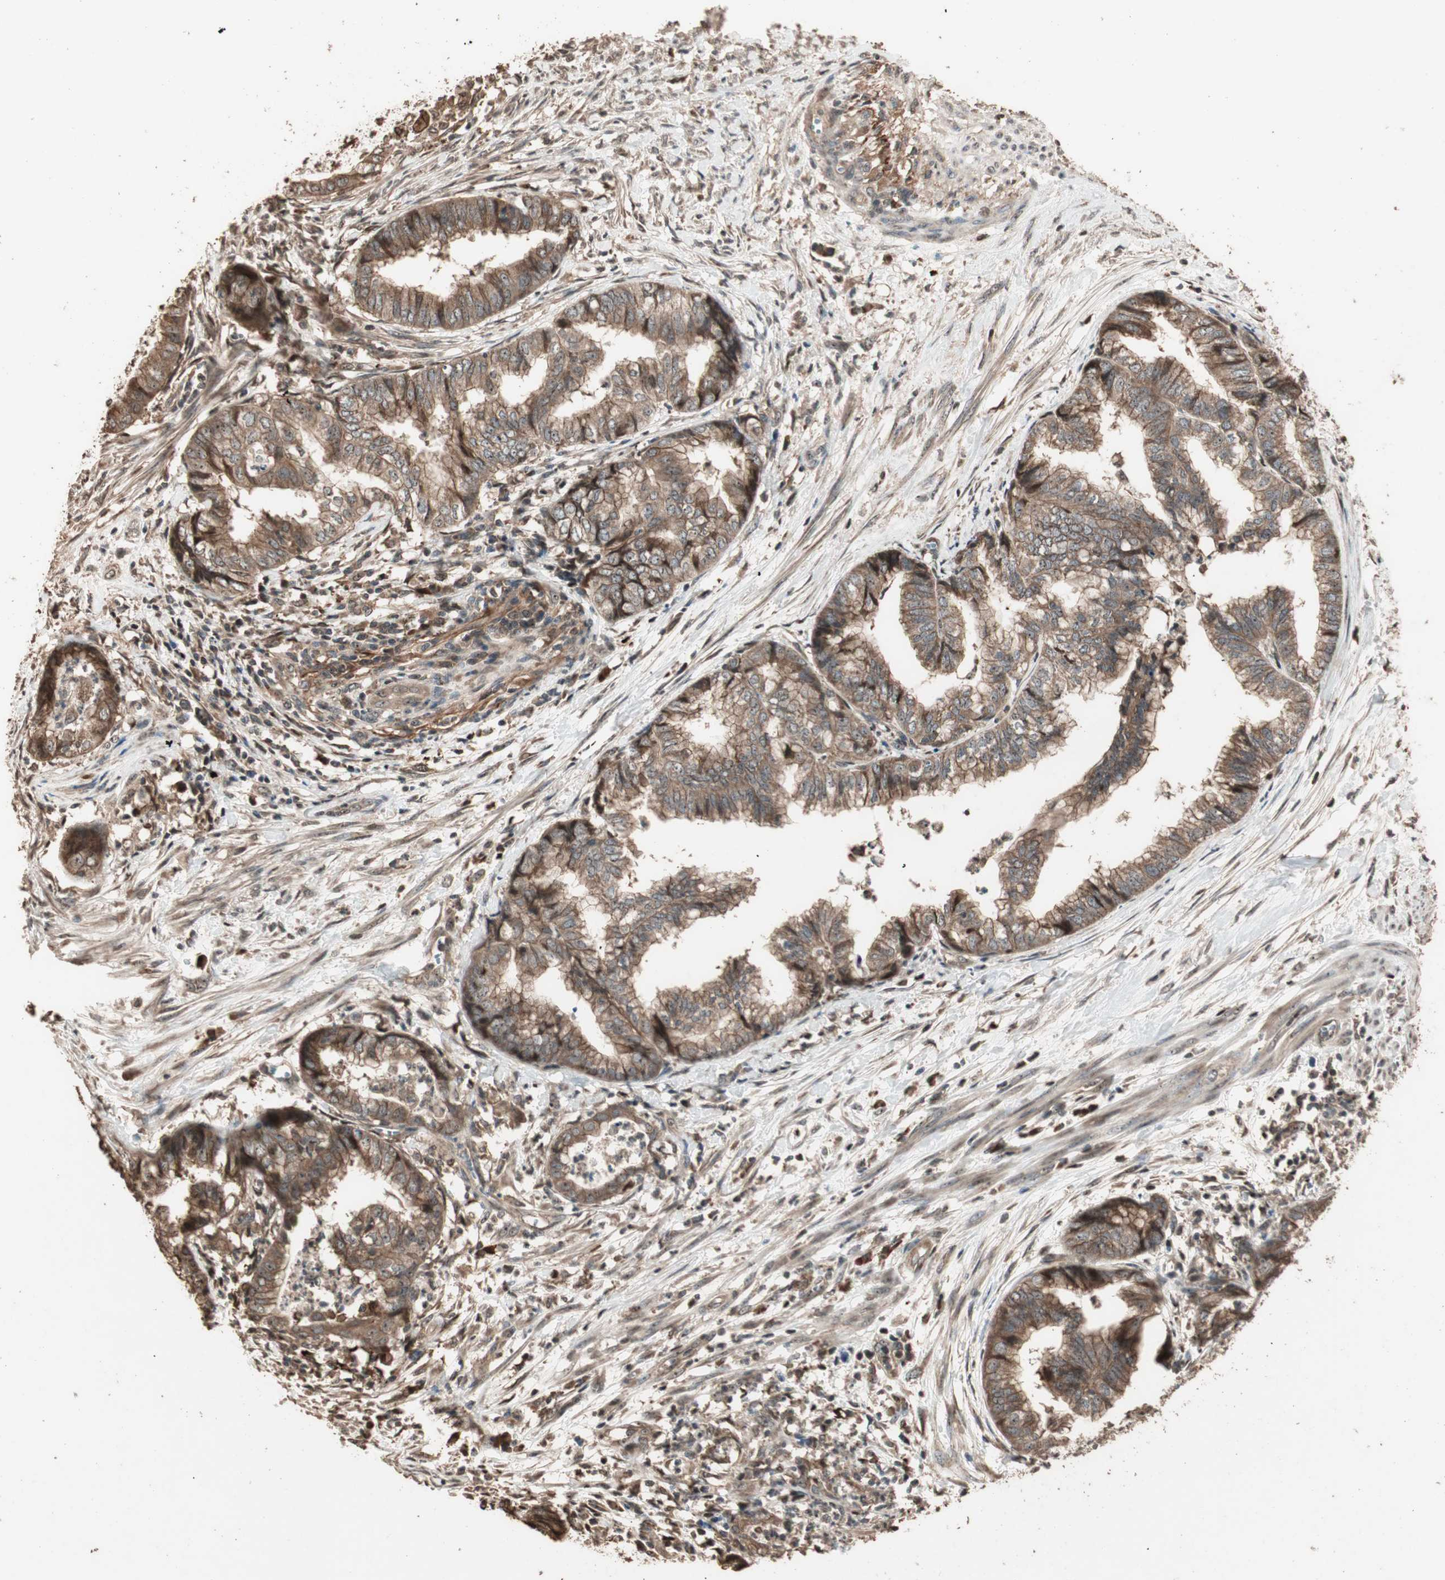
{"staining": {"intensity": "moderate", "quantity": ">75%", "location": "cytoplasmic/membranous"}, "tissue": "endometrial cancer", "cell_type": "Tumor cells", "image_type": "cancer", "snomed": [{"axis": "morphology", "description": "Necrosis, NOS"}, {"axis": "morphology", "description": "Adenocarcinoma, NOS"}, {"axis": "topography", "description": "Endometrium"}], "caption": "A brown stain highlights moderate cytoplasmic/membranous positivity of a protein in endometrial cancer (adenocarcinoma) tumor cells.", "gene": "USP20", "patient": {"sex": "female", "age": 79}}